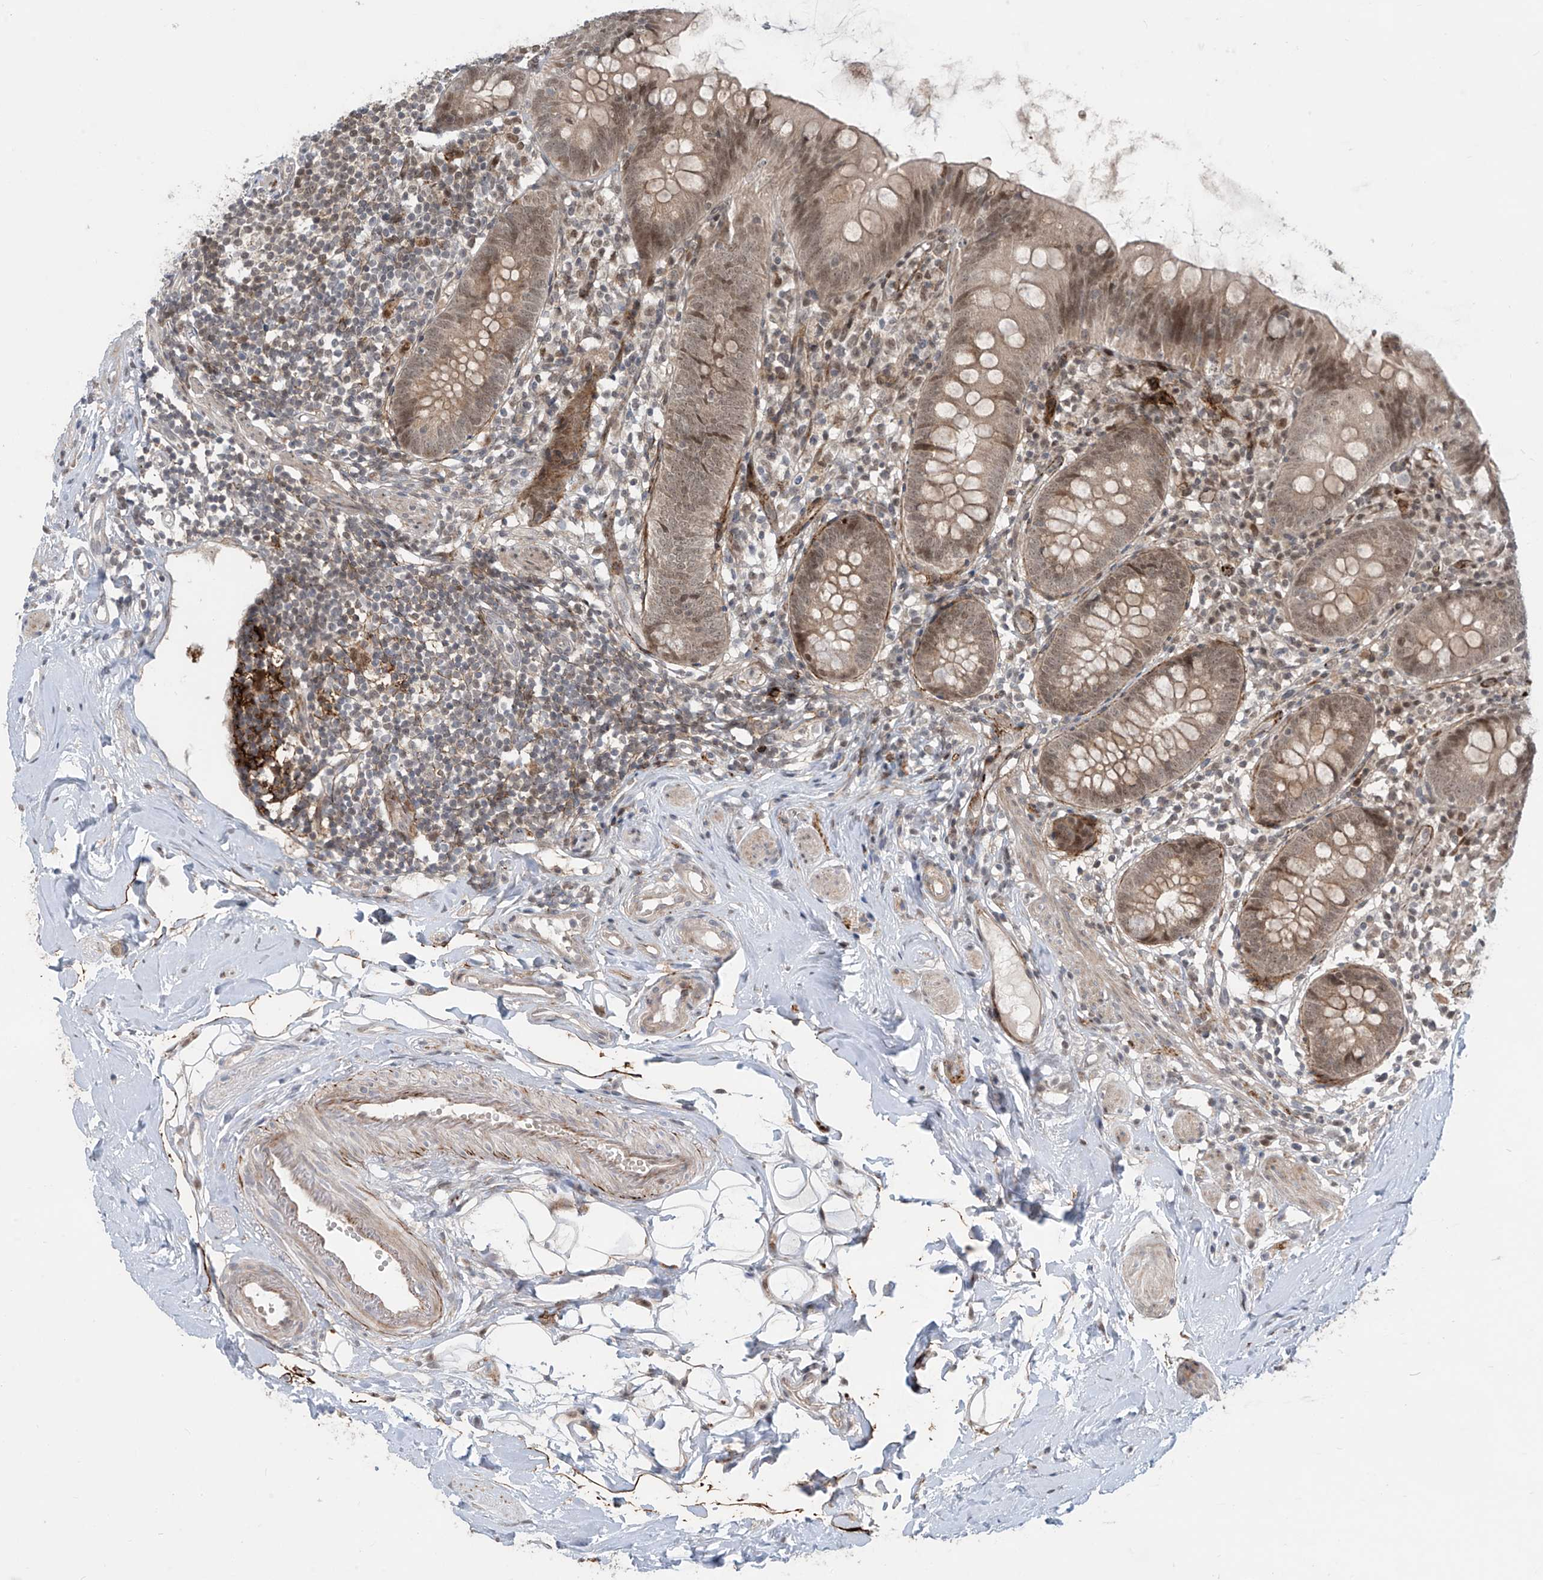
{"staining": {"intensity": "moderate", "quantity": ">75%", "location": "nuclear"}, "tissue": "appendix", "cell_type": "Glandular cells", "image_type": "normal", "snomed": [{"axis": "morphology", "description": "Normal tissue, NOS"}, {"axis": "topography", "description": "Appendix"}], "caption": "A brown stain shows moderate nuclear positivity of a protein in glandular cells of benign human appendix. Using DAB (3,3'-diaminobenzidine) (brown) and hematoxylin (blue) stains, captured at high magnification using brightfield microscopy.", "gene": "LAGE3", "patient": {"sex": "female", "age": 62}}